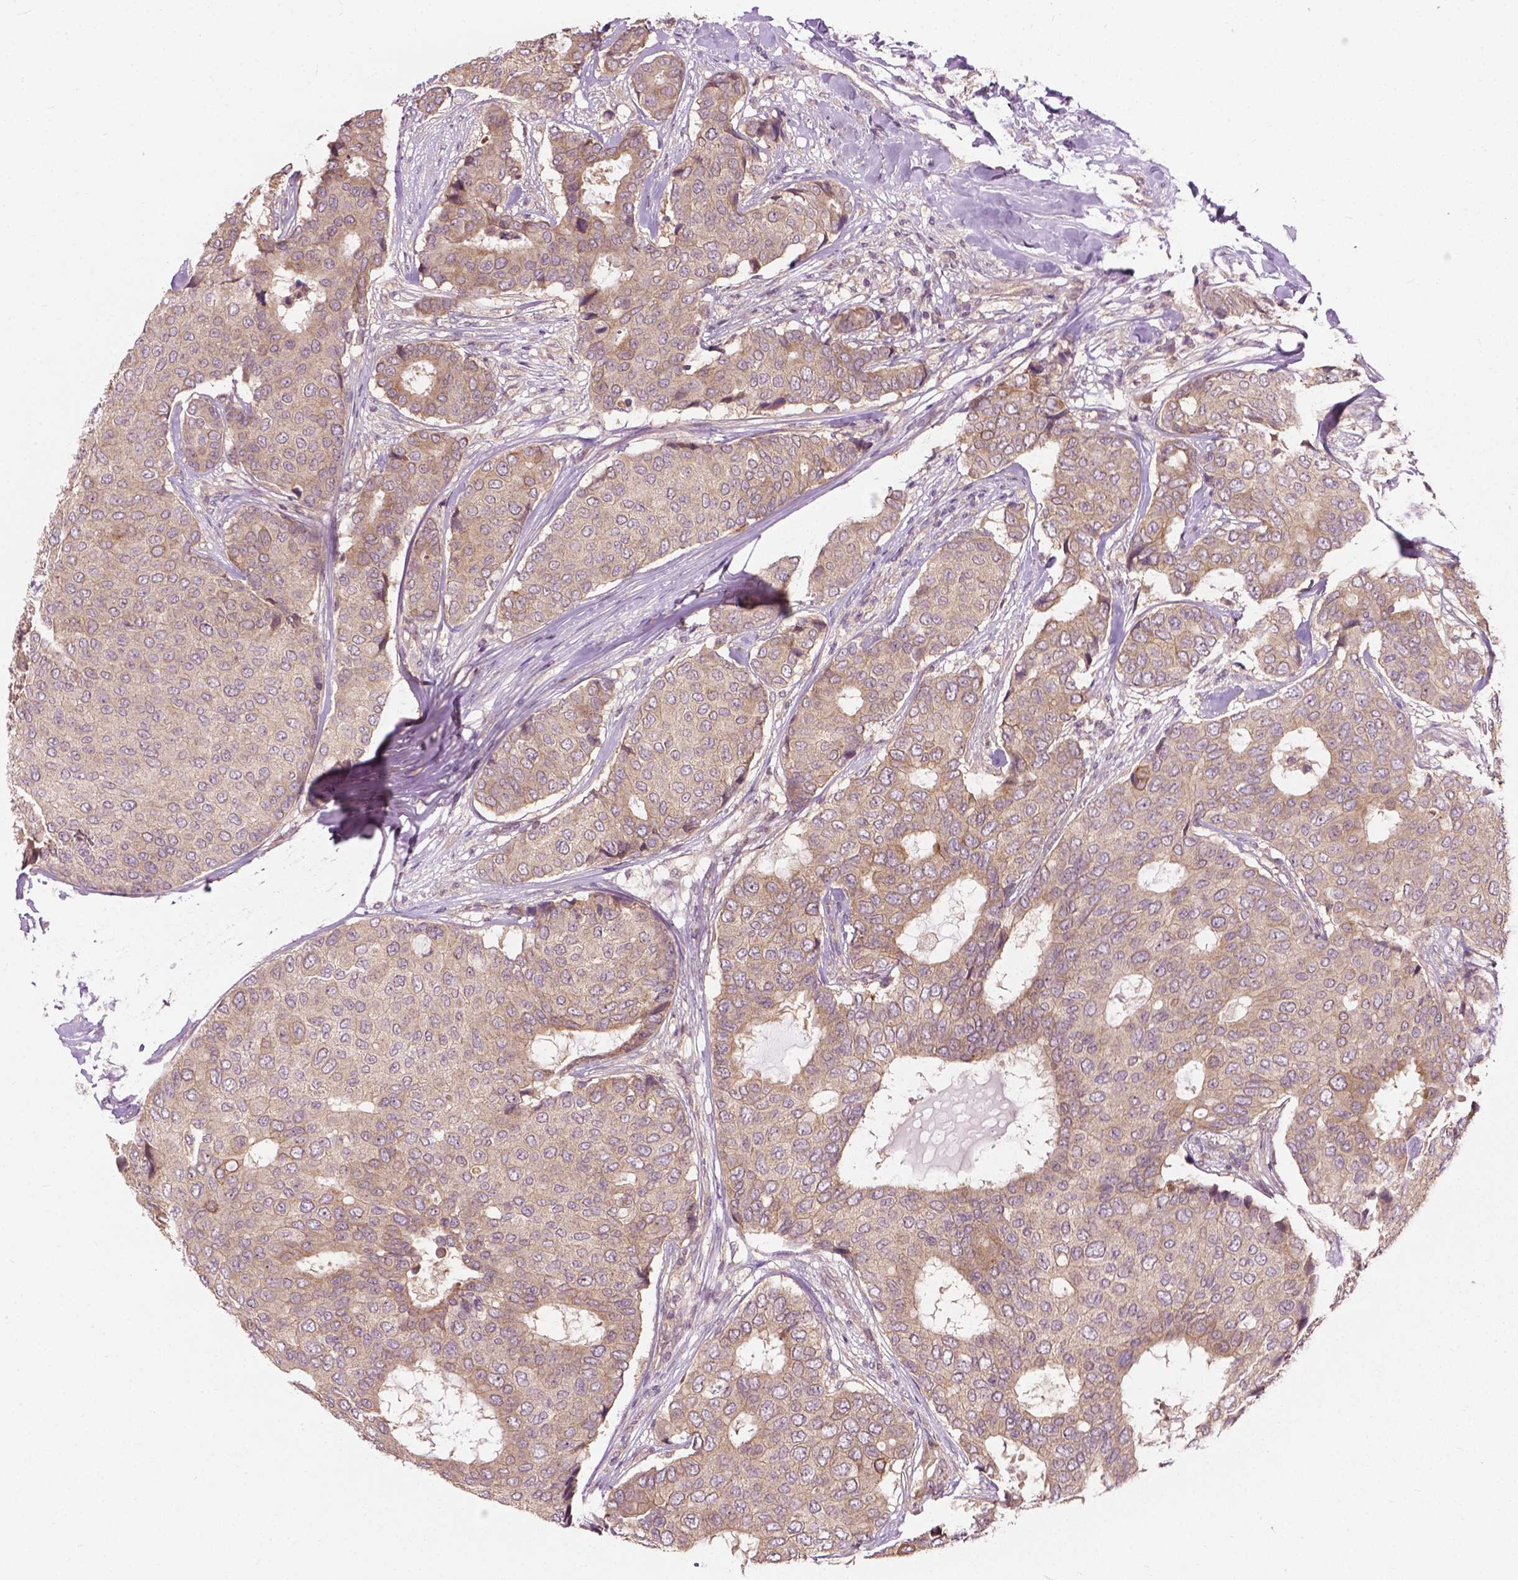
{"staining": {"intensity": "weak", "quantity": "<25%", "location": "cytoplasmic/membranous"}, "tissue": "breast cancer", "cell_type": "Tumor cells", "image_type": "cancer", "snomed": [{"axis": "morphology", "description": "Duct carcinoma"}, {"axis": "topography", "description": "Breast"}], "caption": "This histopathology image is of breast intraductal carcinoma stained with immunohistochemistry (IHC) to label a protein in brown with the nuclei are counter-stained blue. There is no expression in tumor cells. The staining was performed using DAB (3,3'-diaminobenzidine) to visualize the protein expression in brown, while the nuclei were stained in blue with hematoxylin (Magnification: 20x).", "gene": "MZT1", "patient": {"sex": "female", "age": 75}}